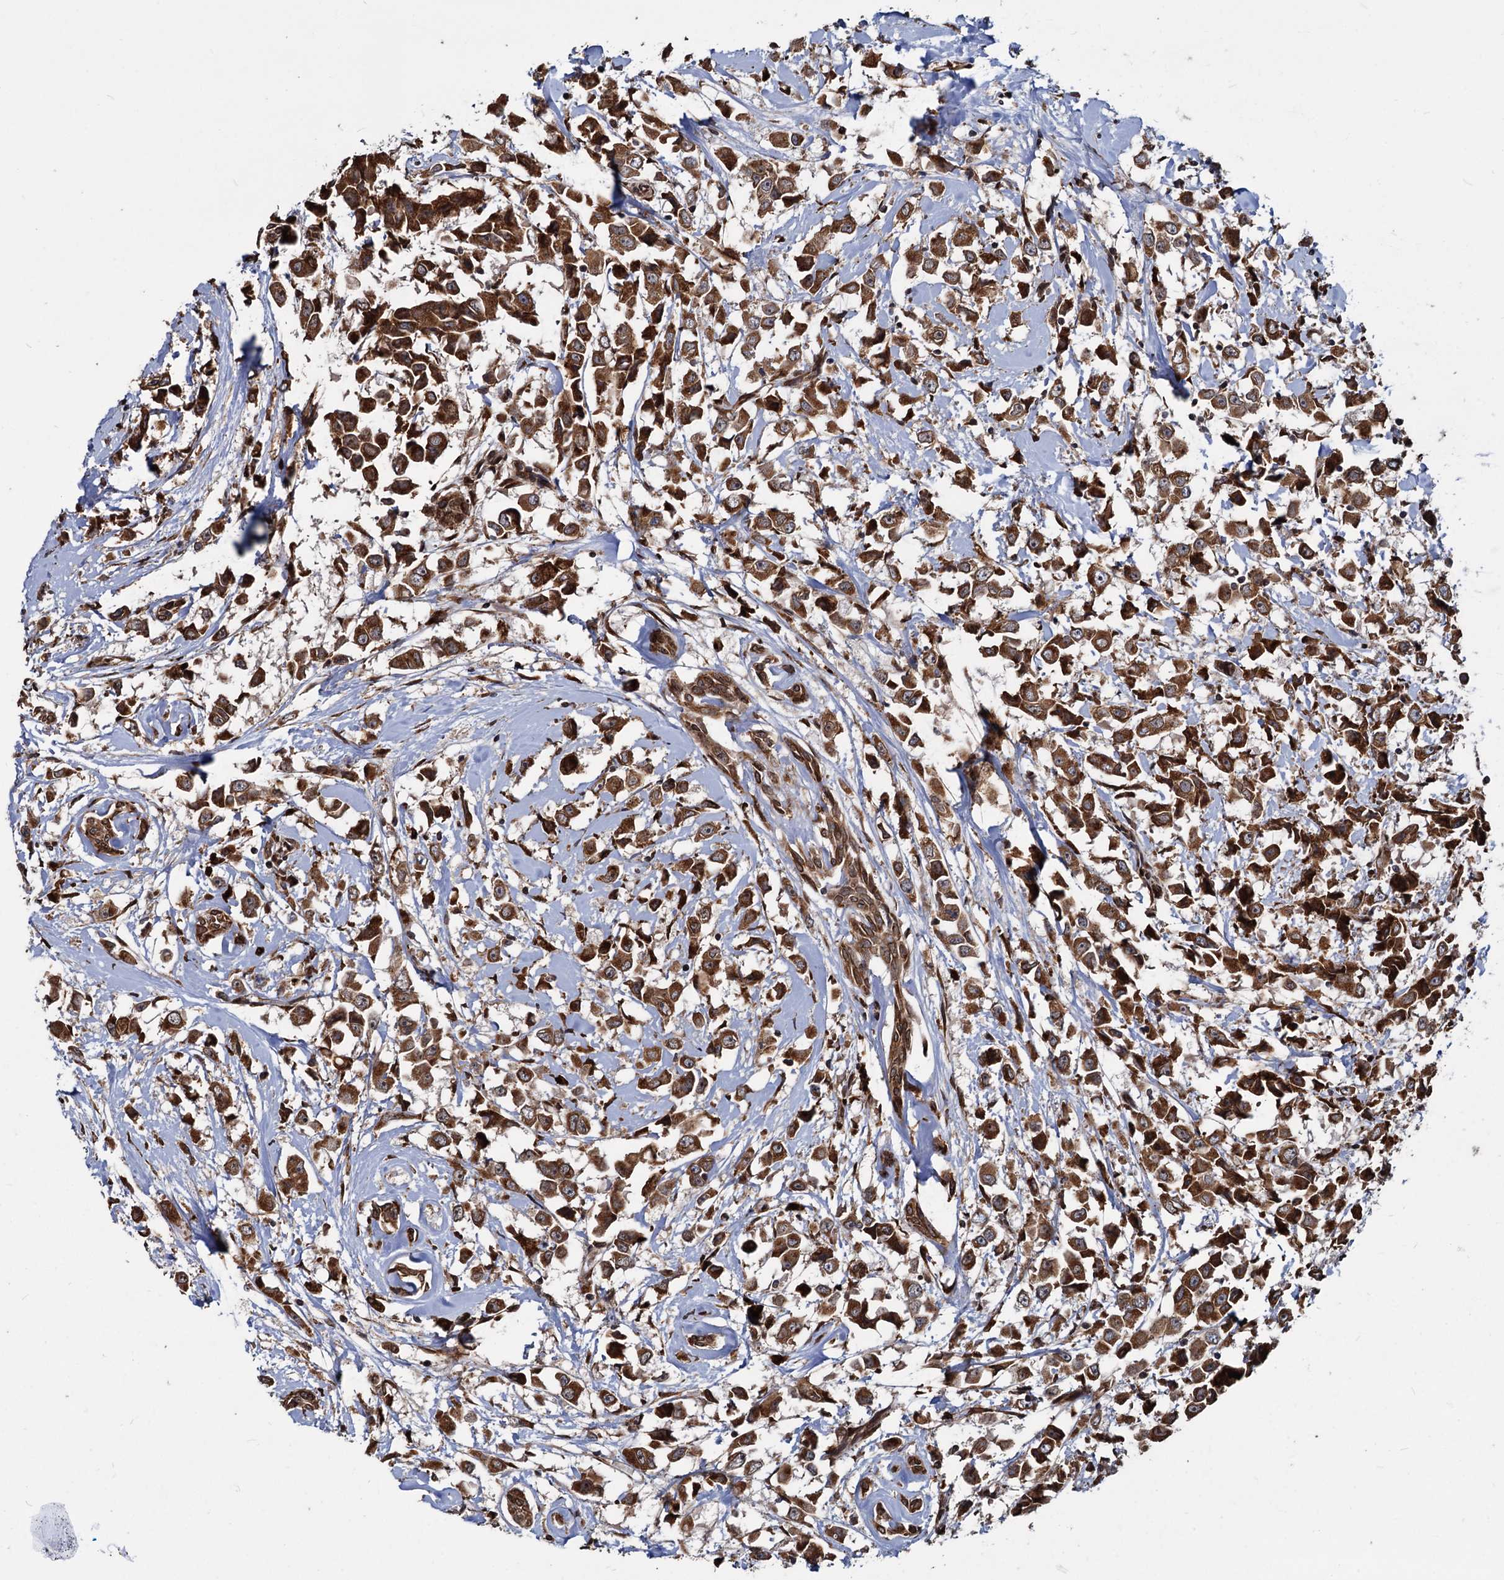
{"staining": {"intensity": "moderate", "quantity": ">75%", "location": "cytoplasmic/membranous"}, "tissue": "breast cancer", "cell_type": "Tumor cells", "image_type": "cancer", "snomed": [{"axis": "morphology", "description": "Duct carcinoma"}, {"axis": "topography", "description": "Breast"}], "caption": "Immunohistochemical staining of human breast cancer (invasive ductal carcinoma) displays medium levels of moderate cytoplasmic/membranous staining in about >75% of tumor cells. The staining was performed using DAB, with brown indicating positive protein expression. Nuclei are stained blue with hematoxylin.", "gene": "SAAL1", "patient": {"sex": "female", "age": 61}}